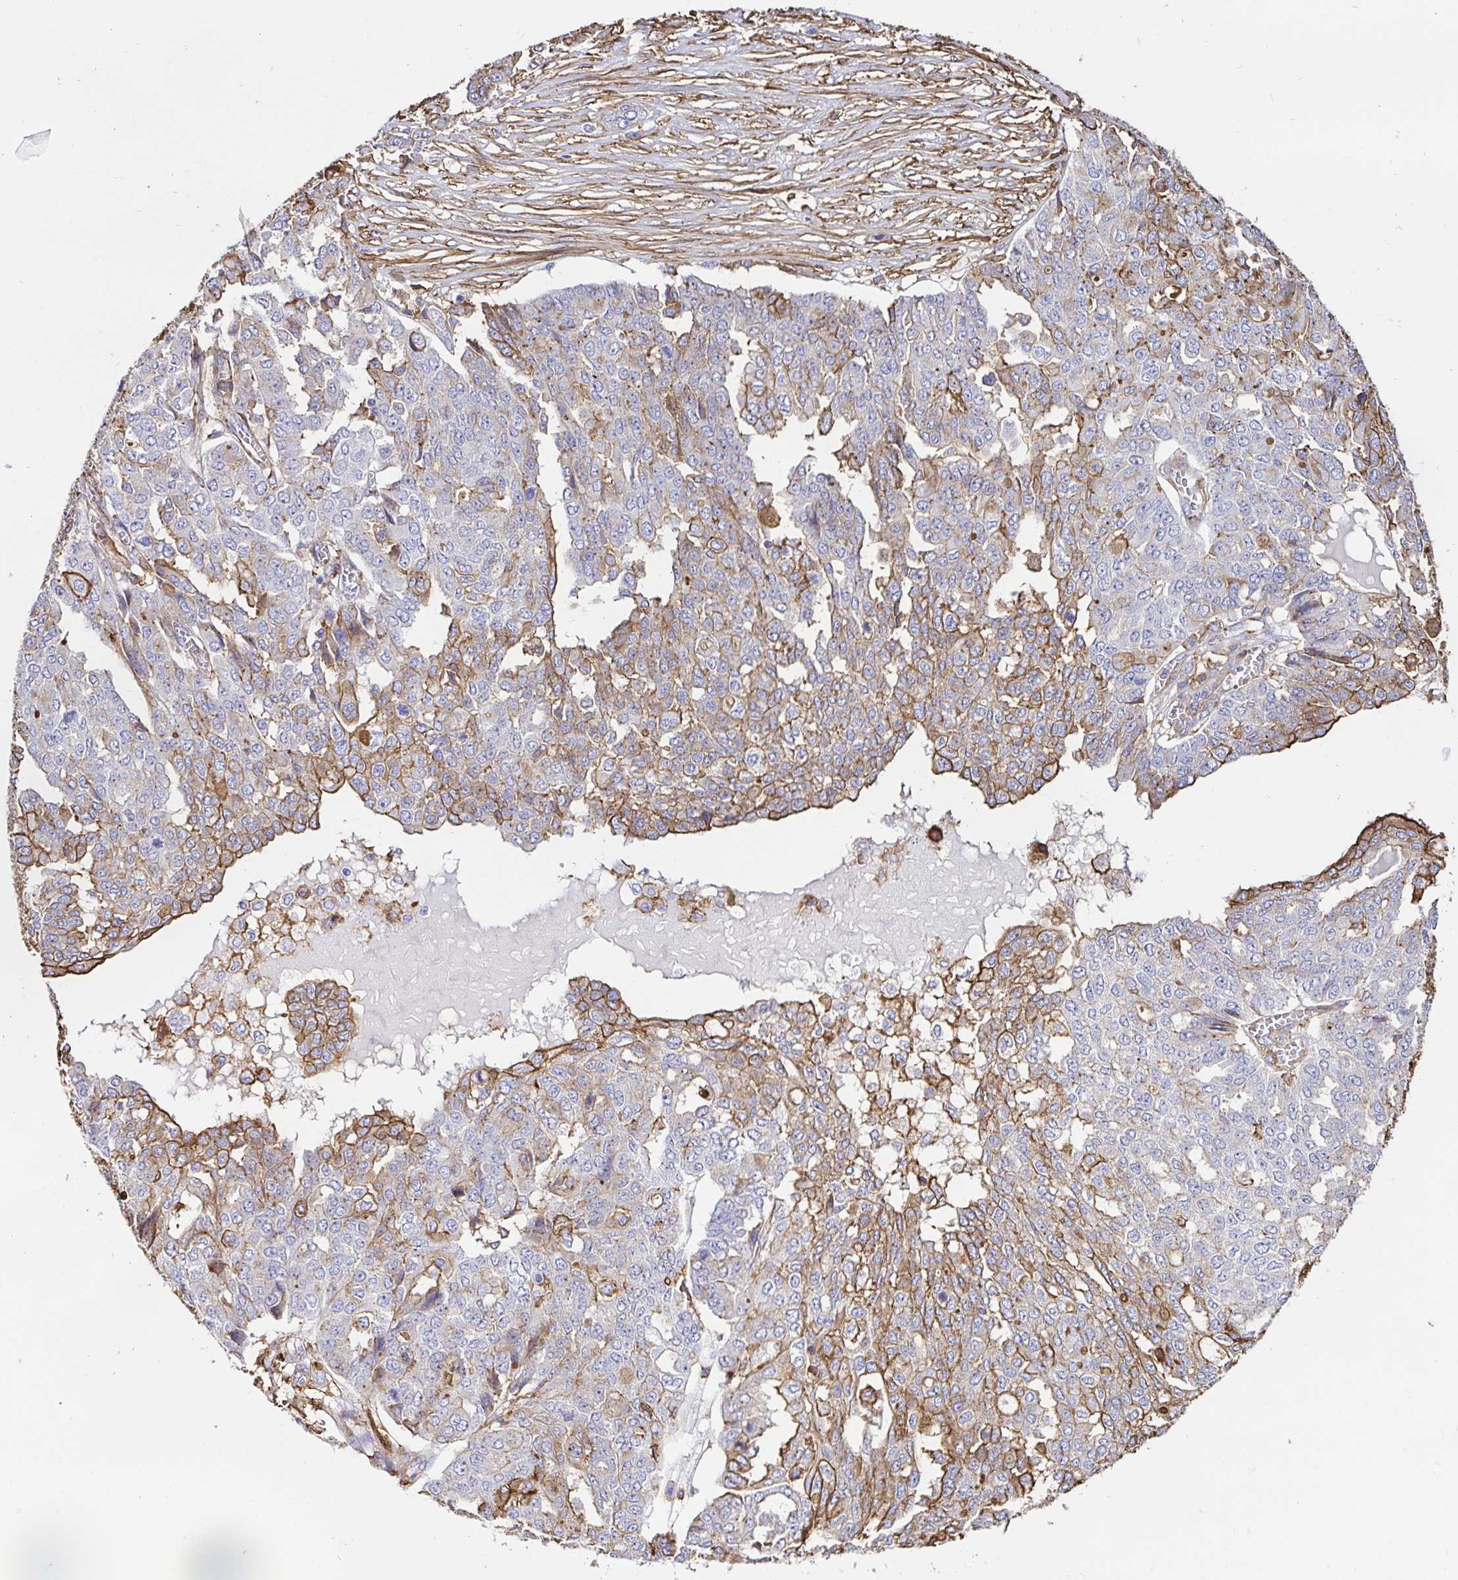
{"staining": {"intensity": "moderate", "quantity": "25%-75%", "location": "cytoplasmic/membranous"}, "tissue": "ovarian cancer", "cell_type": "Tumor cells", "image_type": "cancer", "snomed": [{"axis": "morphology", "description": "Cystadenocarcinoma, serous, NOS"}, {"axis": "topography", "description": "Soft tissue"}, {"axis": "topography", "description": "Ovary"}], "caption": "High-power microscopy captured an IHC photomicrograph of ovarian cancer, revealing moderate cytoplasmic/membranous positivity in about 25%-75% of tumor cells.", "gene": "ANXA2", "patient": {"sex": "female", "age": 57}}